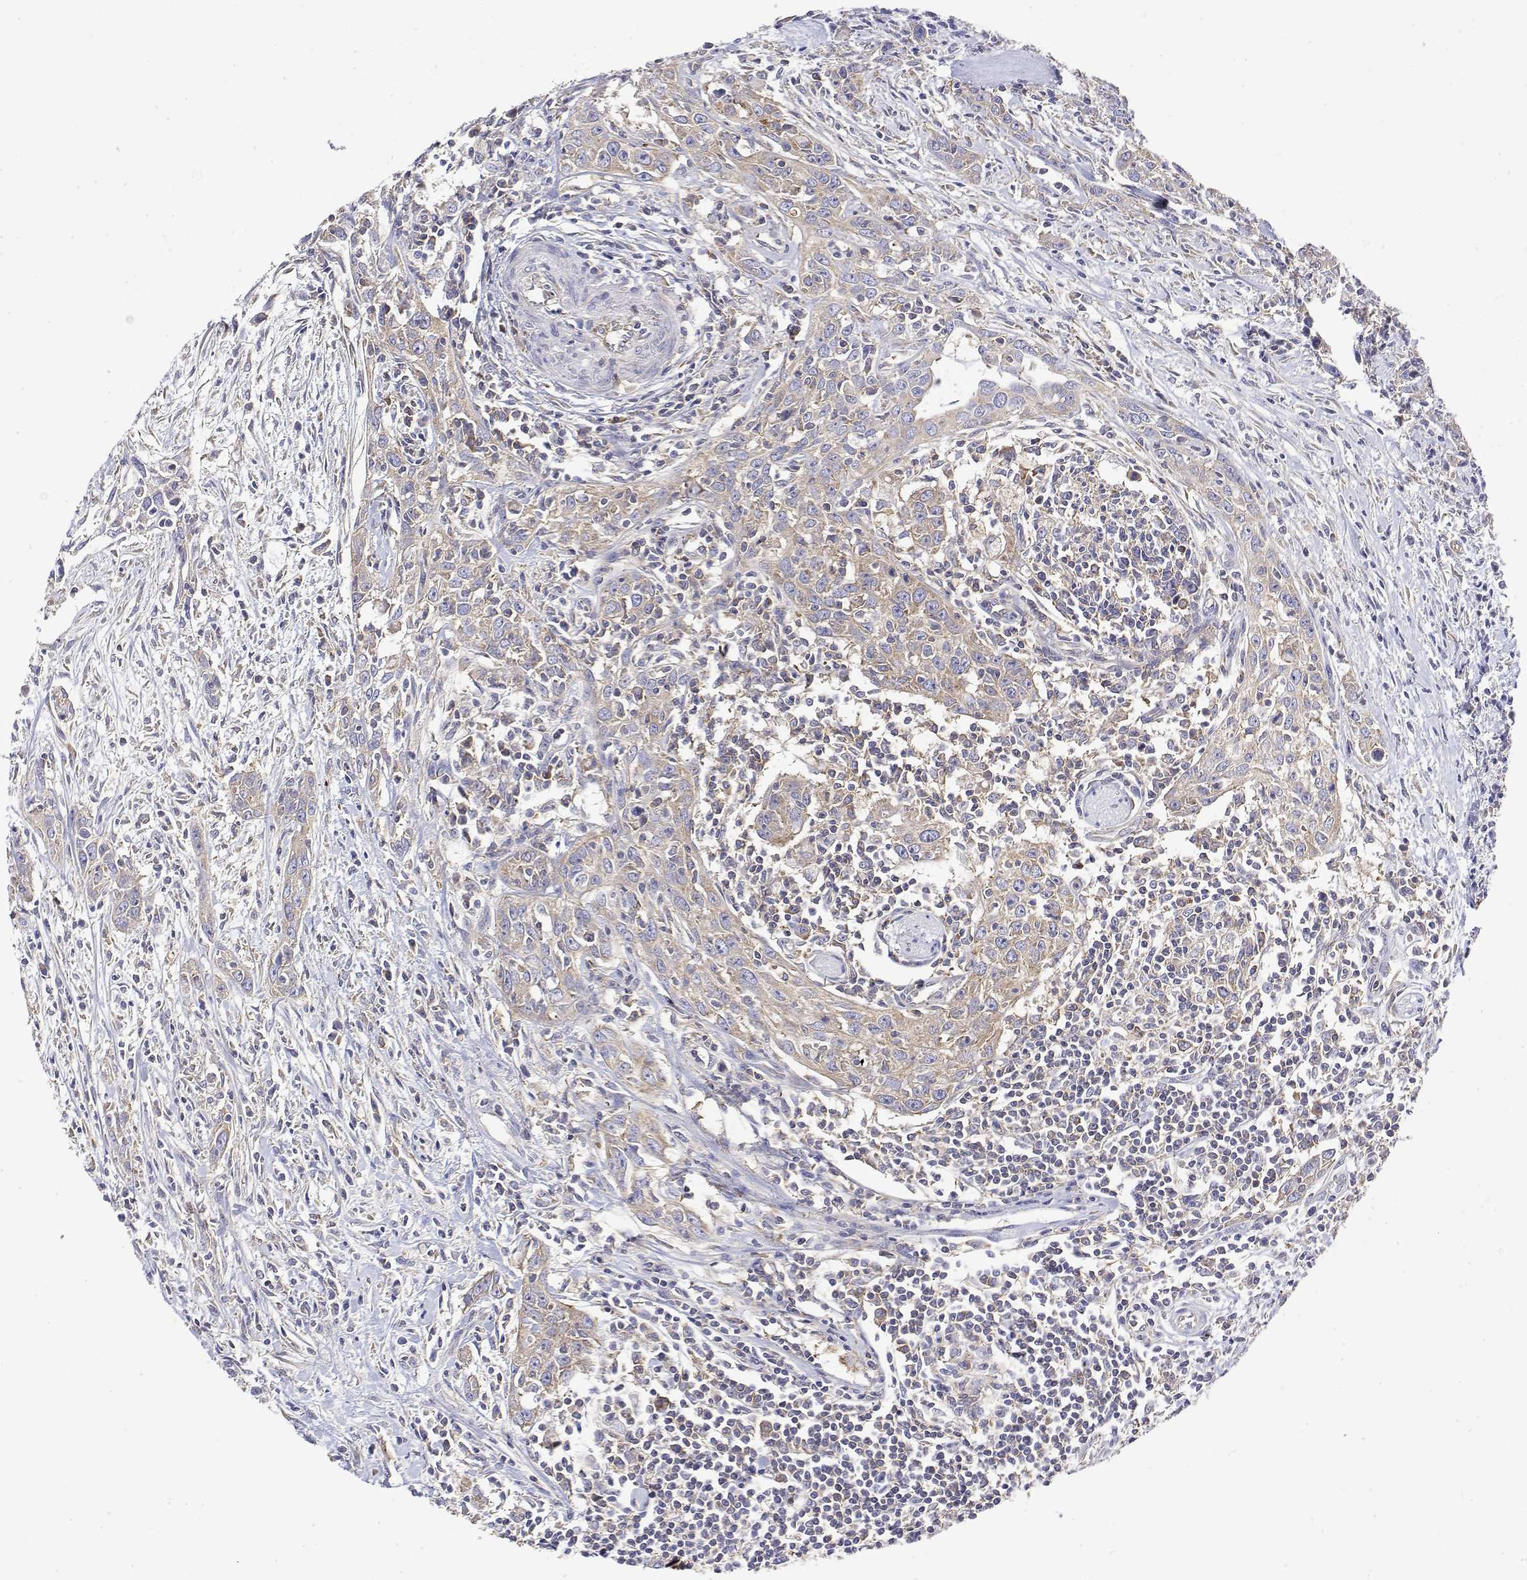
{"staining": {"intensity": "weak", "quantity": "25%-75%", "location": "cytoplasmic/membranous"}, "tissue": "urothelial cancer", "cell_type": "Tumor cells", "image_type": "cancer", "snomed": [{"axis": "morphology", "description": "Urothelial carcinoma, High grade"}, {"axis": "topography", "description": "Urinary bladder"}], "caption": "The immunohistochemical stain highlights weak cytoplasmic/membranous positivity in tumor cells of urothelial carcinoma (high-grade) tissue.", "gene": "EEF1G", "patient": {"sex": "male", "age": 83}}